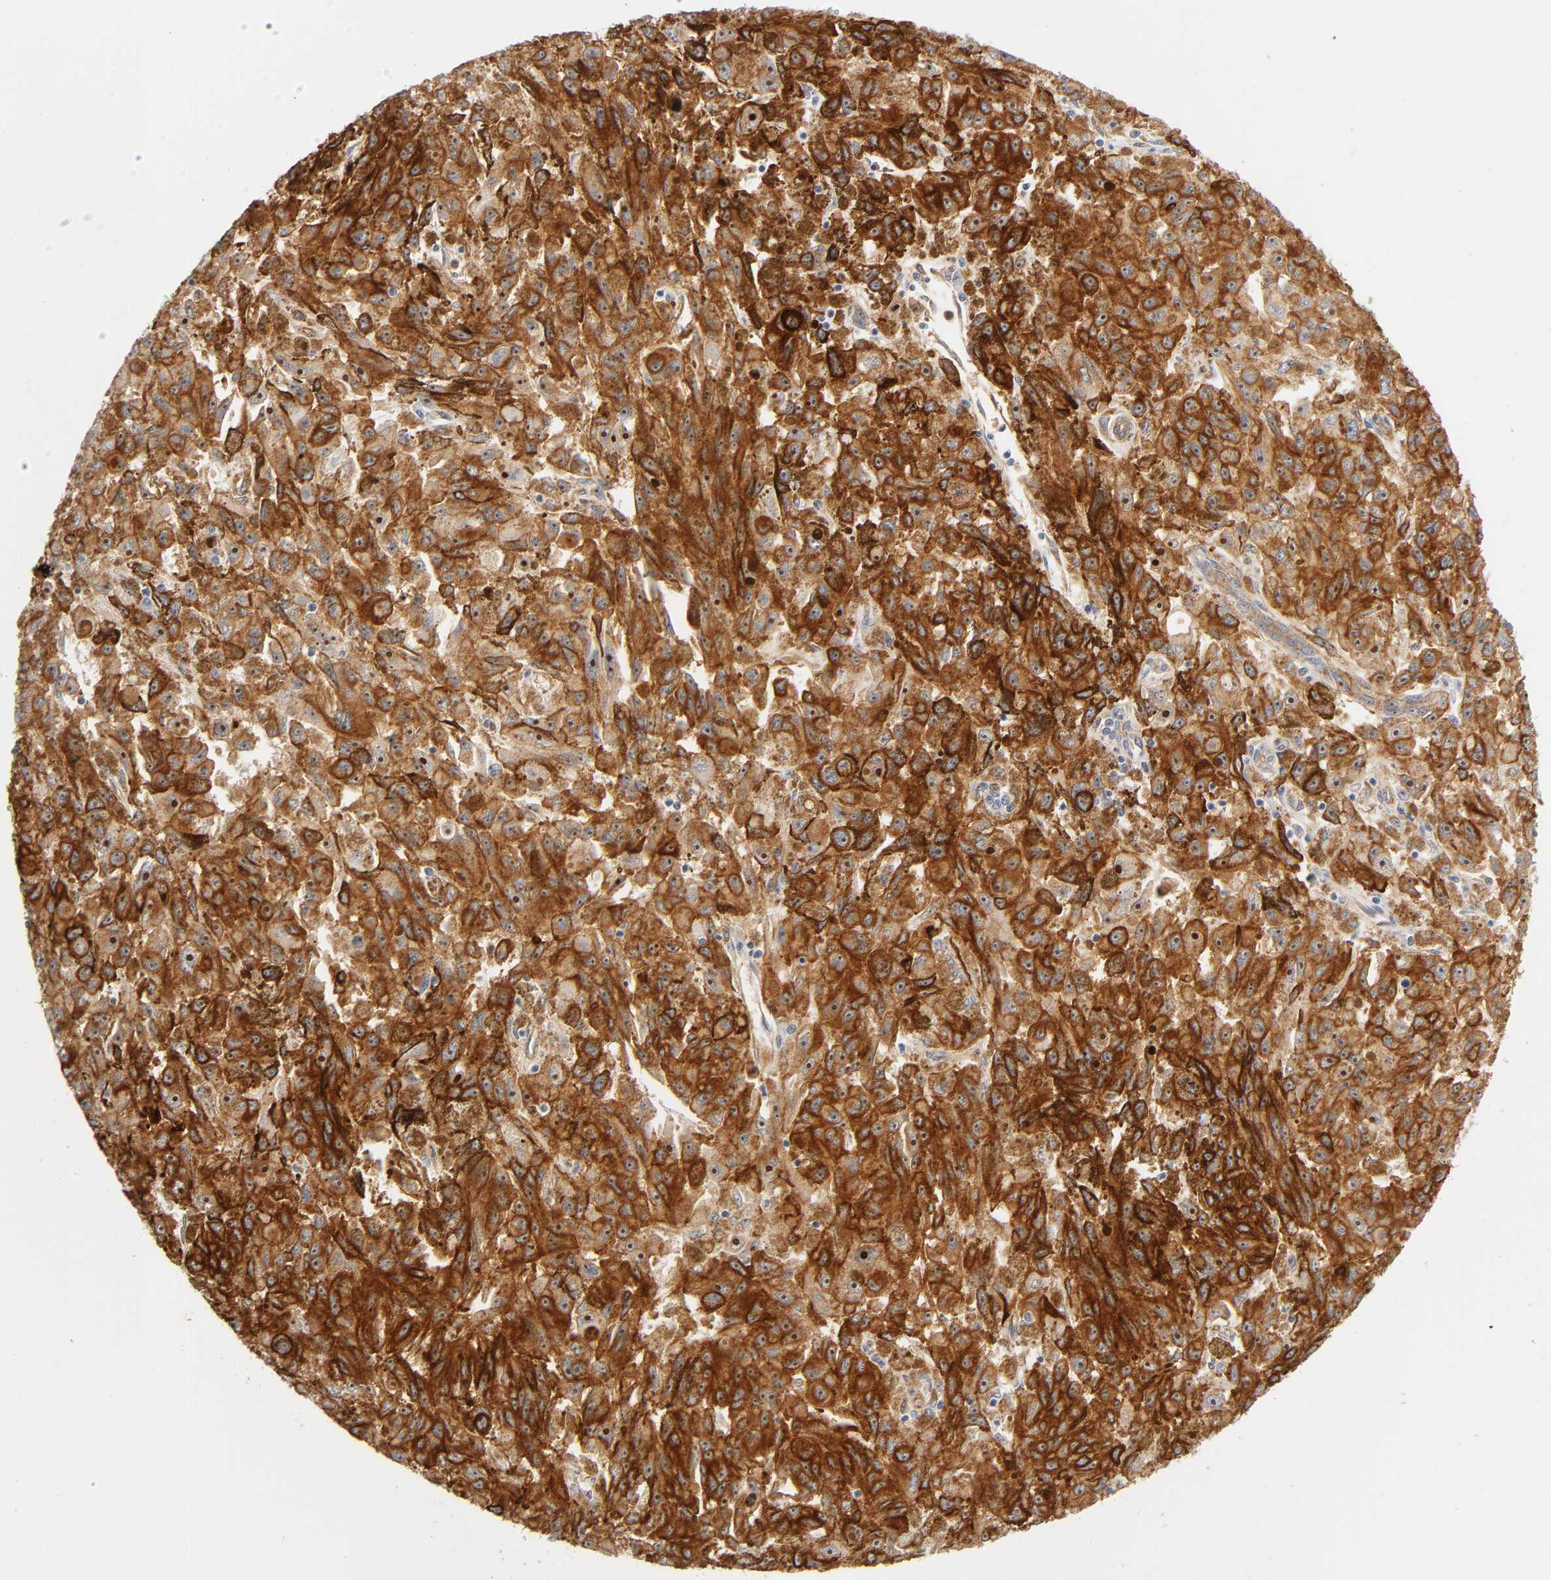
{"staining": {"intensity": "strong", "quantity": ">75%", "location": "cytoplasmic/membranous,nuclear"}, "tissue": "melanoma", "cell_type": "Tumor cells", "image_type": "cancer", "snomed": [{"axis": "morphology", "description": "Malignant melanoma, NOS"}, {"axis": "topography", "description": "Skin"}], "caption": "A high-resolution image shows immunohistochemistry staining of melanoma, which displays strong cytoplasmic/membranous and nuclear staining in about >75% of tumor cells. Nuclei are stained in blue.", "gene": "PLD1", "patient": {"sex": "female", "age": 104}}